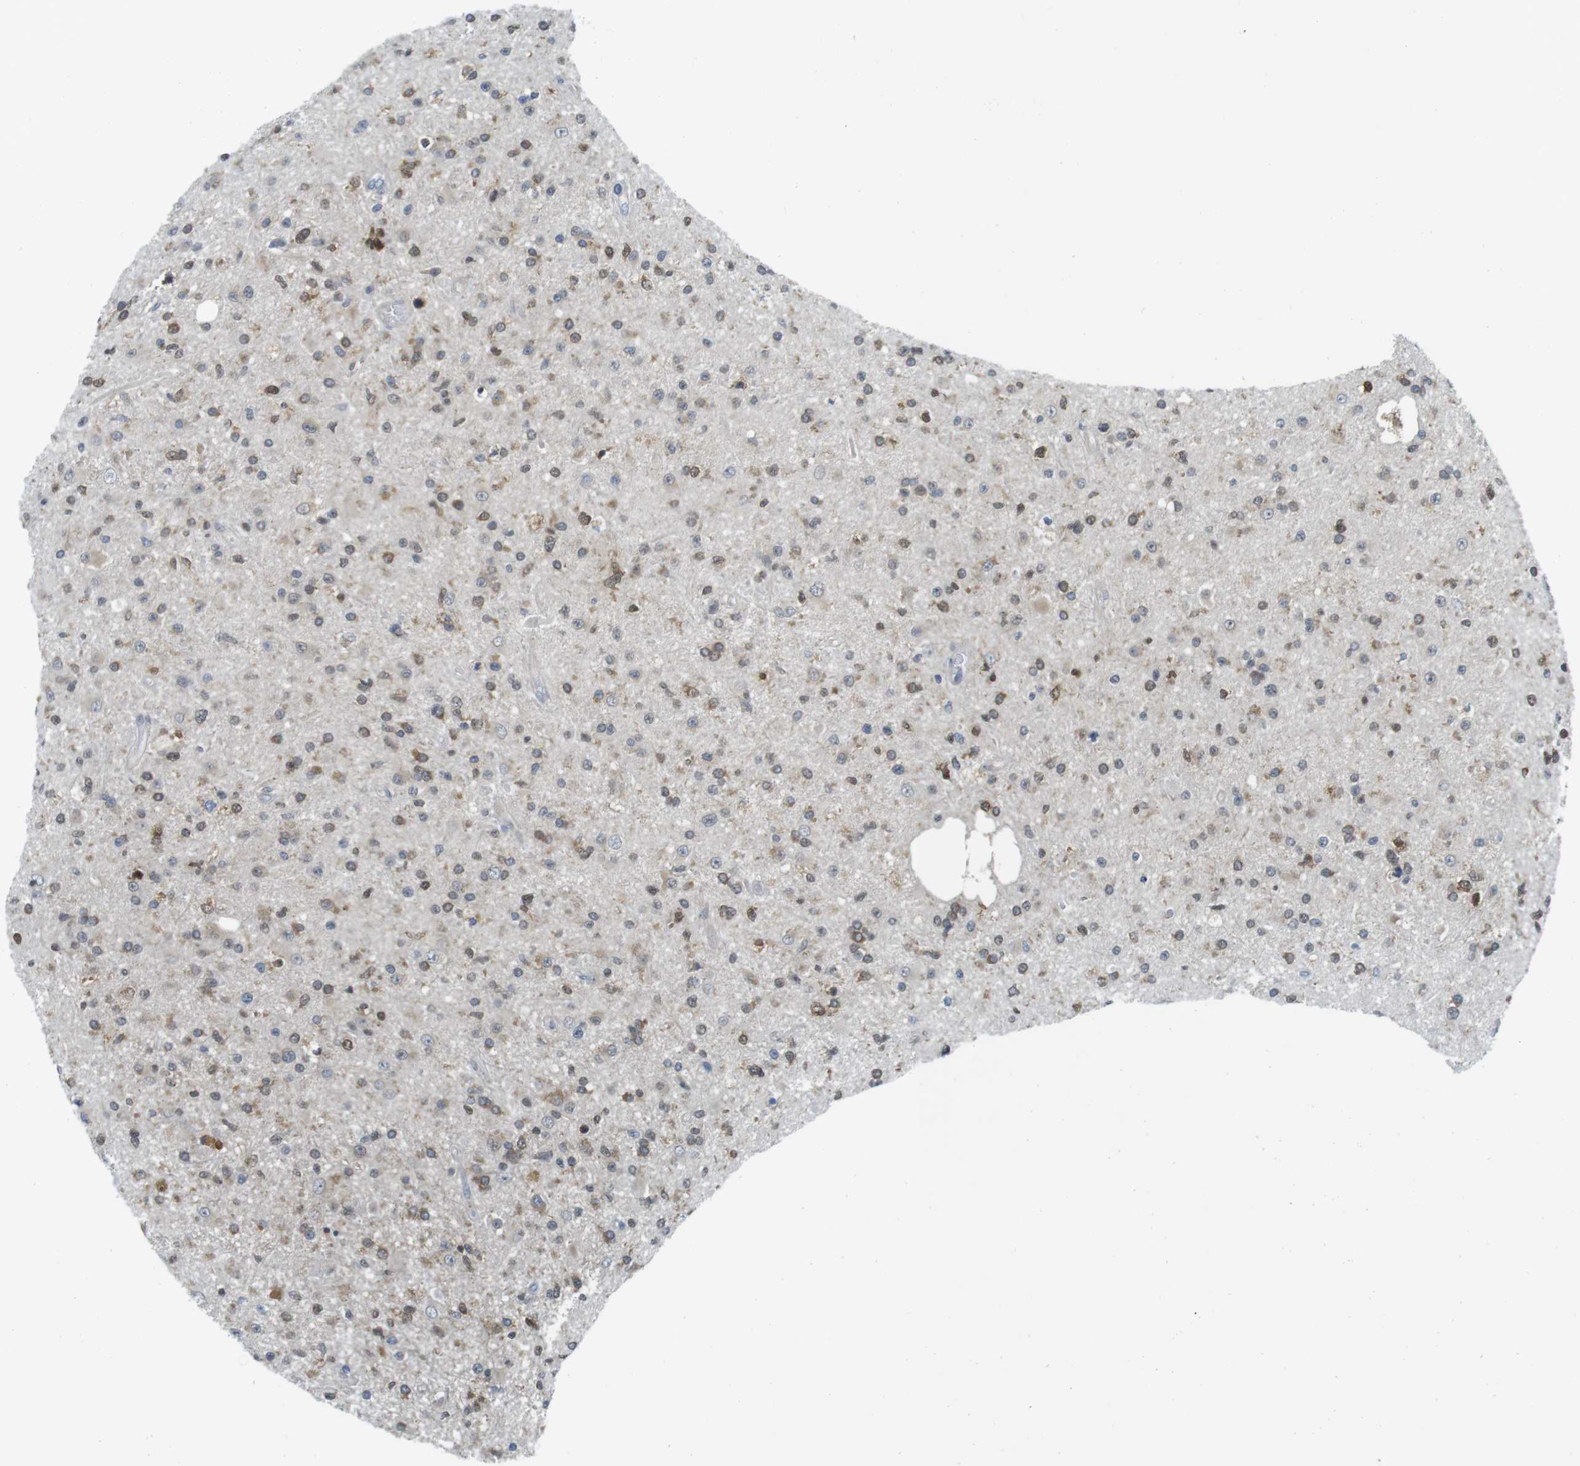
{"staining": {"intensity": "weak", "quantity": "25%-75%", "location": "cytoplasmic/membranous,nuclear"}, "tissue": "glioma", "cell_type": "Tumor cells", "image_type": "cancer", "snomed": [{"axis": "morphology", "description": "Glioma, malignant, High grade"}, {"axis": "topography", "description": "Brain"}], "caption": "Immunohistochemical staining of malignant glioma (high-grade) reveals weak cytoplasmic/membranous and nuclear protein expression in about 25%-75% of tumor cells.", "gene": "CASP2", "patient": {"sex": "male", "age": 33}}